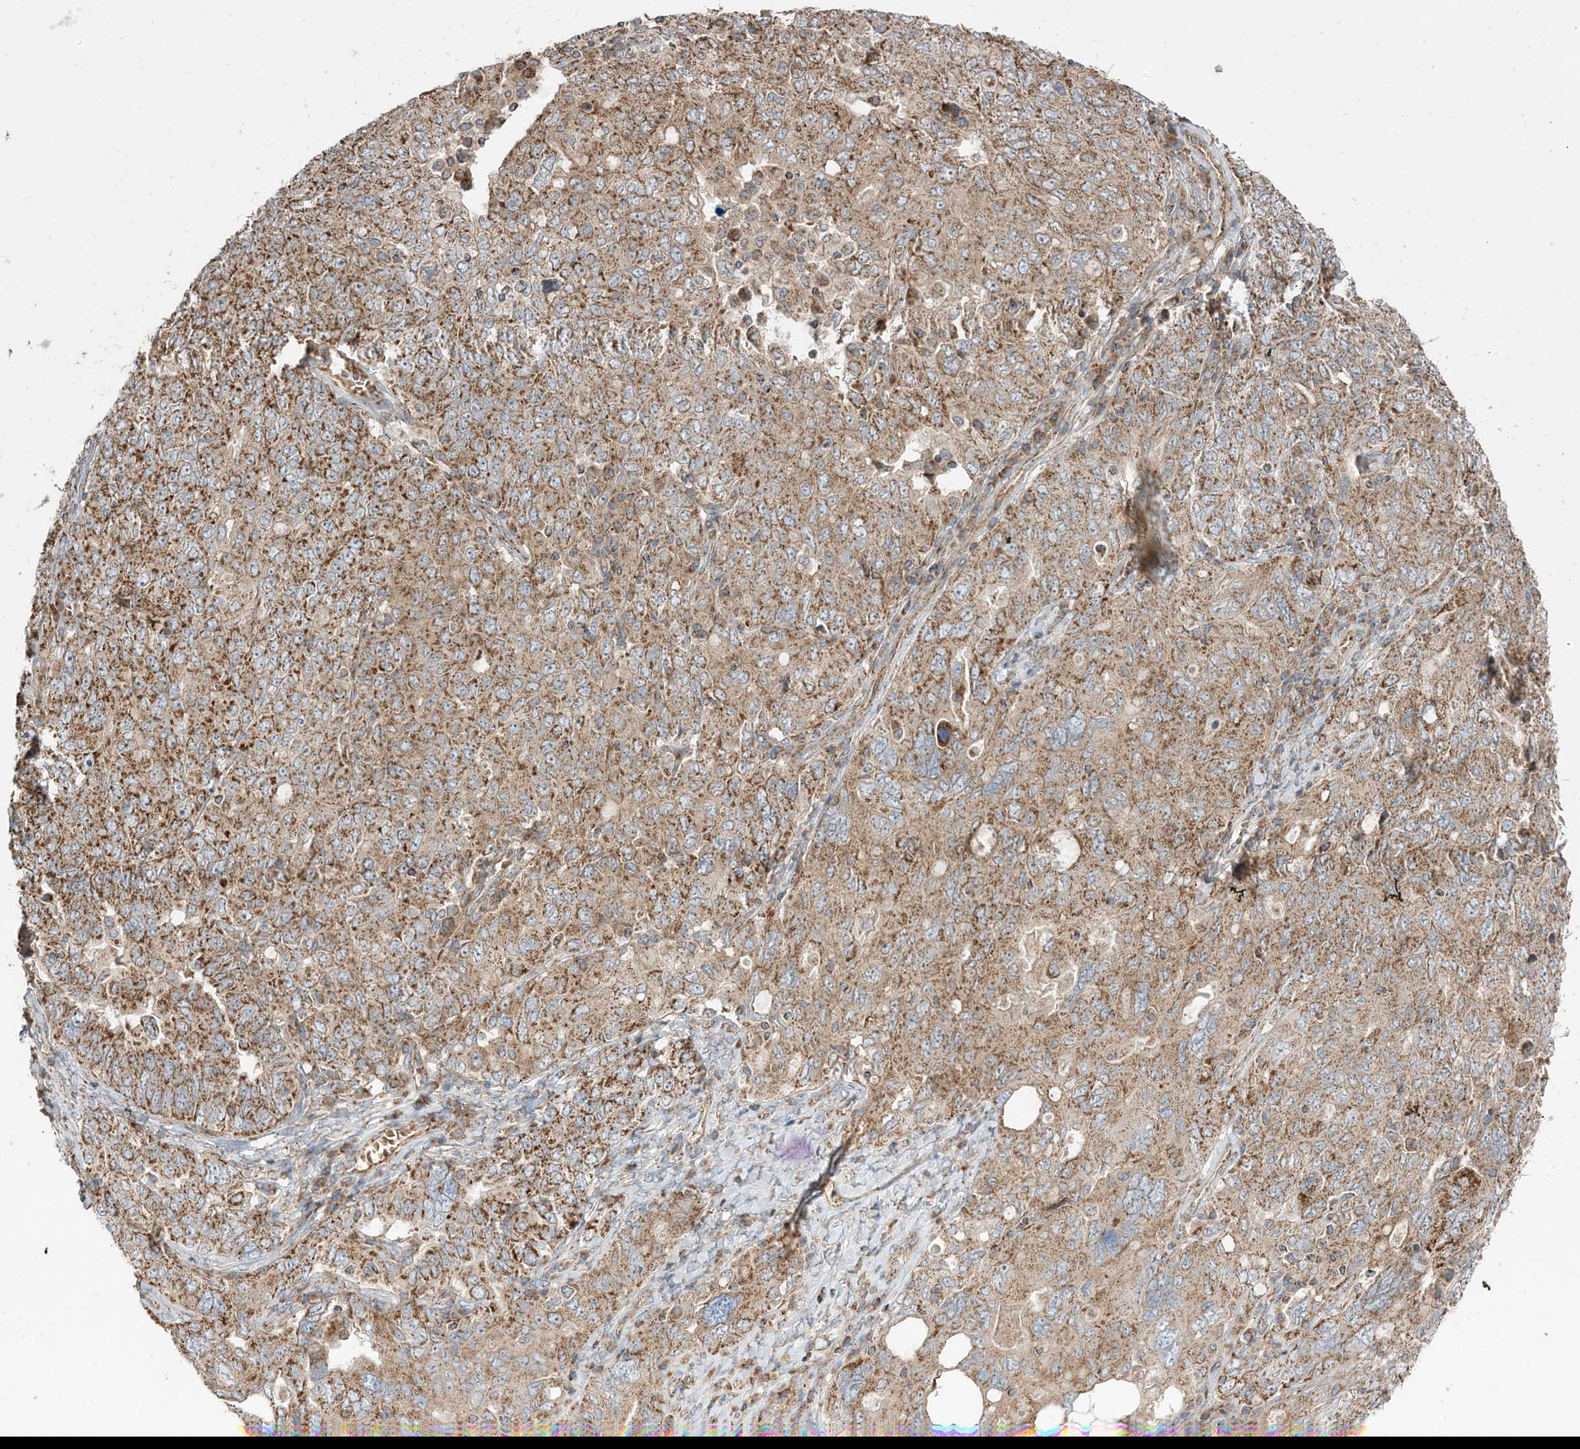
{"staining": {"intensity": "moderate", "quantity": ">75%", "location": "cytoplasmic/membranous"}, "tissue": "ovarian cancer", "cell_type": "Tumor cells", "image_type": "cancer", "snomed": [{"axis": "morphology", "description": "Carcinoma, endometroid"}, {"axis": "topography", "description": "Ovary"}], "caption": "Immunohistochemistry (IHC) (DAB) staining of ovarian endometroid carcinoma demonstrates moderate cytoplasmic/membranous protein positivity in about >75% of tumor cells. Using DAB (brown) and hematoxylin (blue) stains, captured at high magnification using brightfield microscopy.", "gene": "AARS2", "patient": {"sex": "female", "age": 62}}